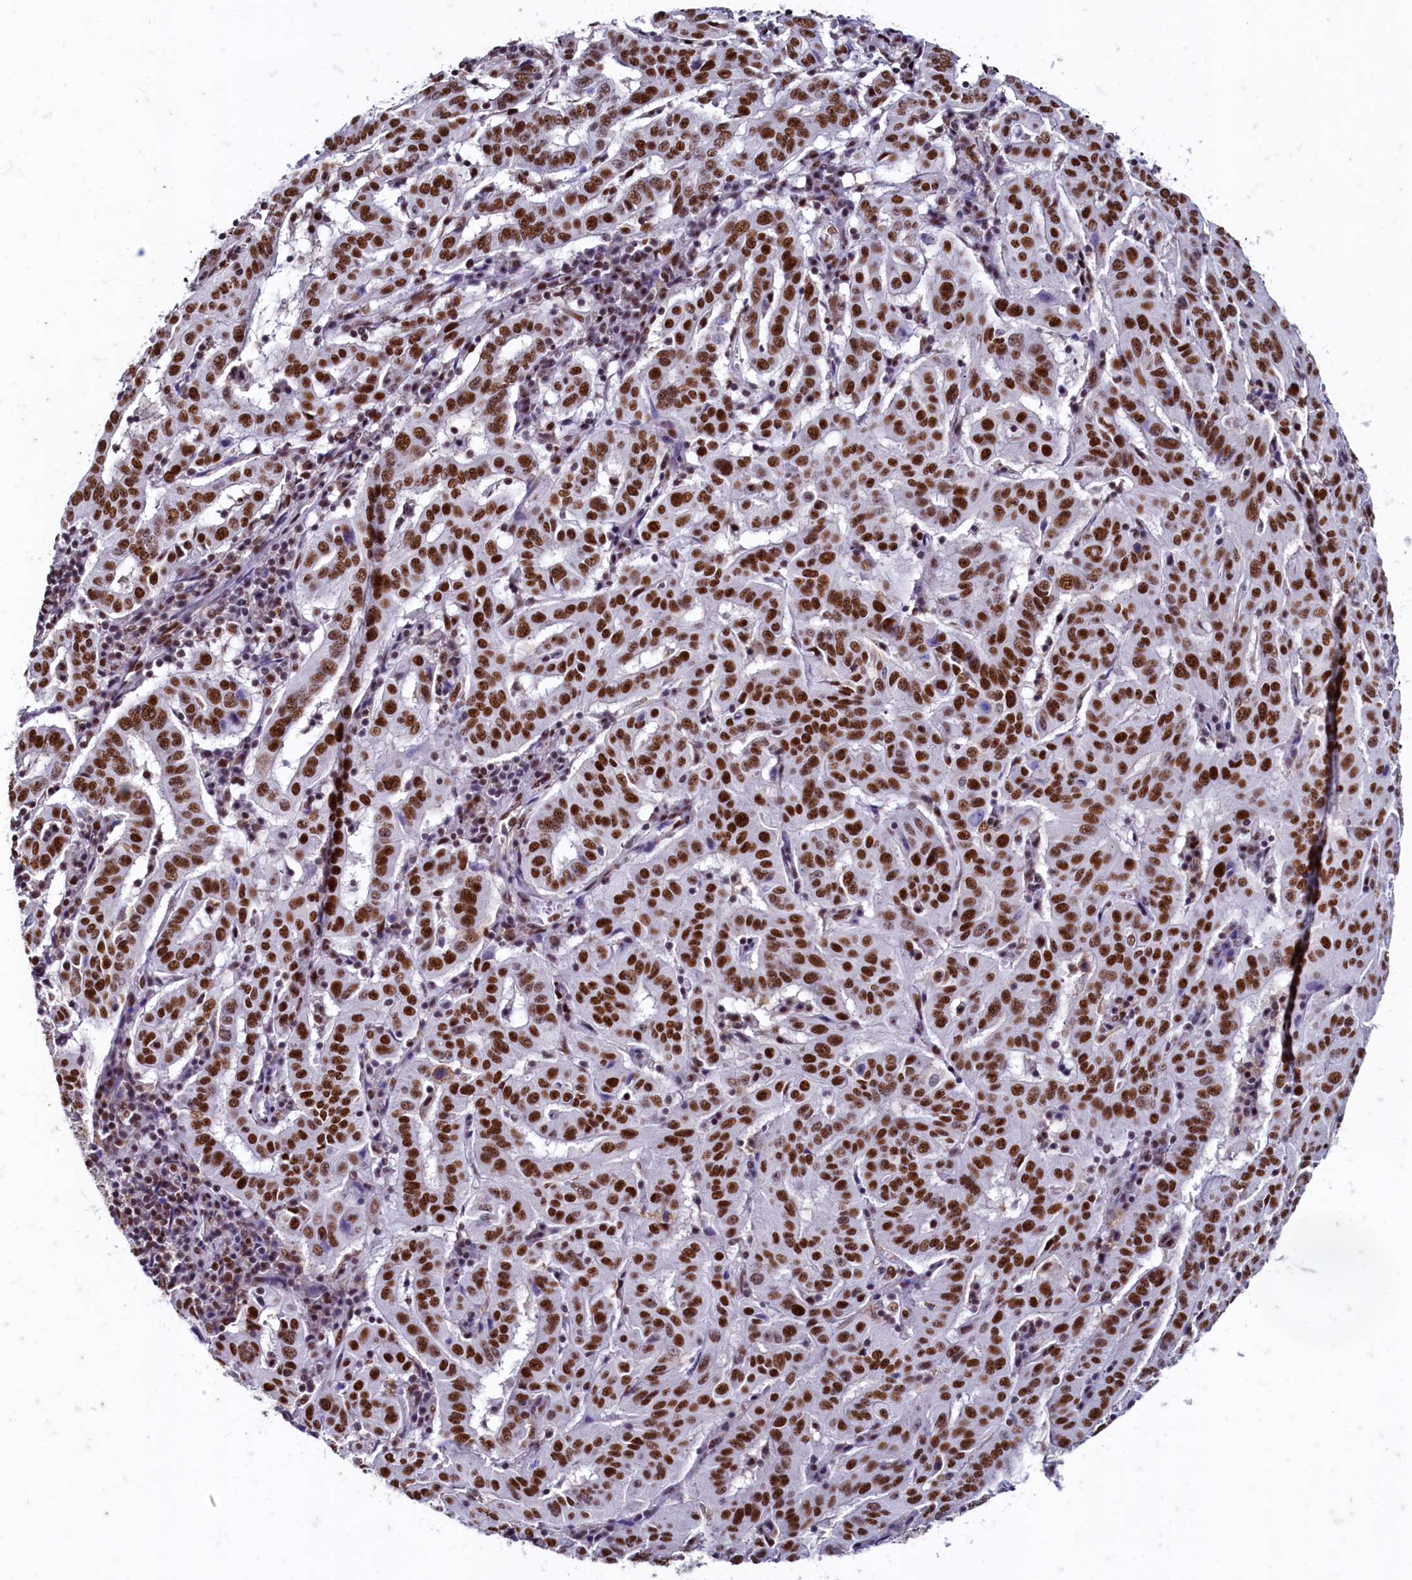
{"staining": {"intensity": "strong", "quantity": ">75%", "location": "nuclear"}, "tissue": "pancreatic cancer", "cell_type": "Tumor cells", "image_type": "cancer", "snomed": [{"axis": "morphology", "description": "Adenocarcinoma, NOS"}, {"axis": "topography", "description": "Pancreas"}], "caption": "This micrograph exhibits immunohistochemistry staining of pancreatic adenocarcinoma, with high strong nuclear staining in about >75% of tumor cells.", "gene": "CPSF7", "patient": {"sex": "male", "age": 63}}